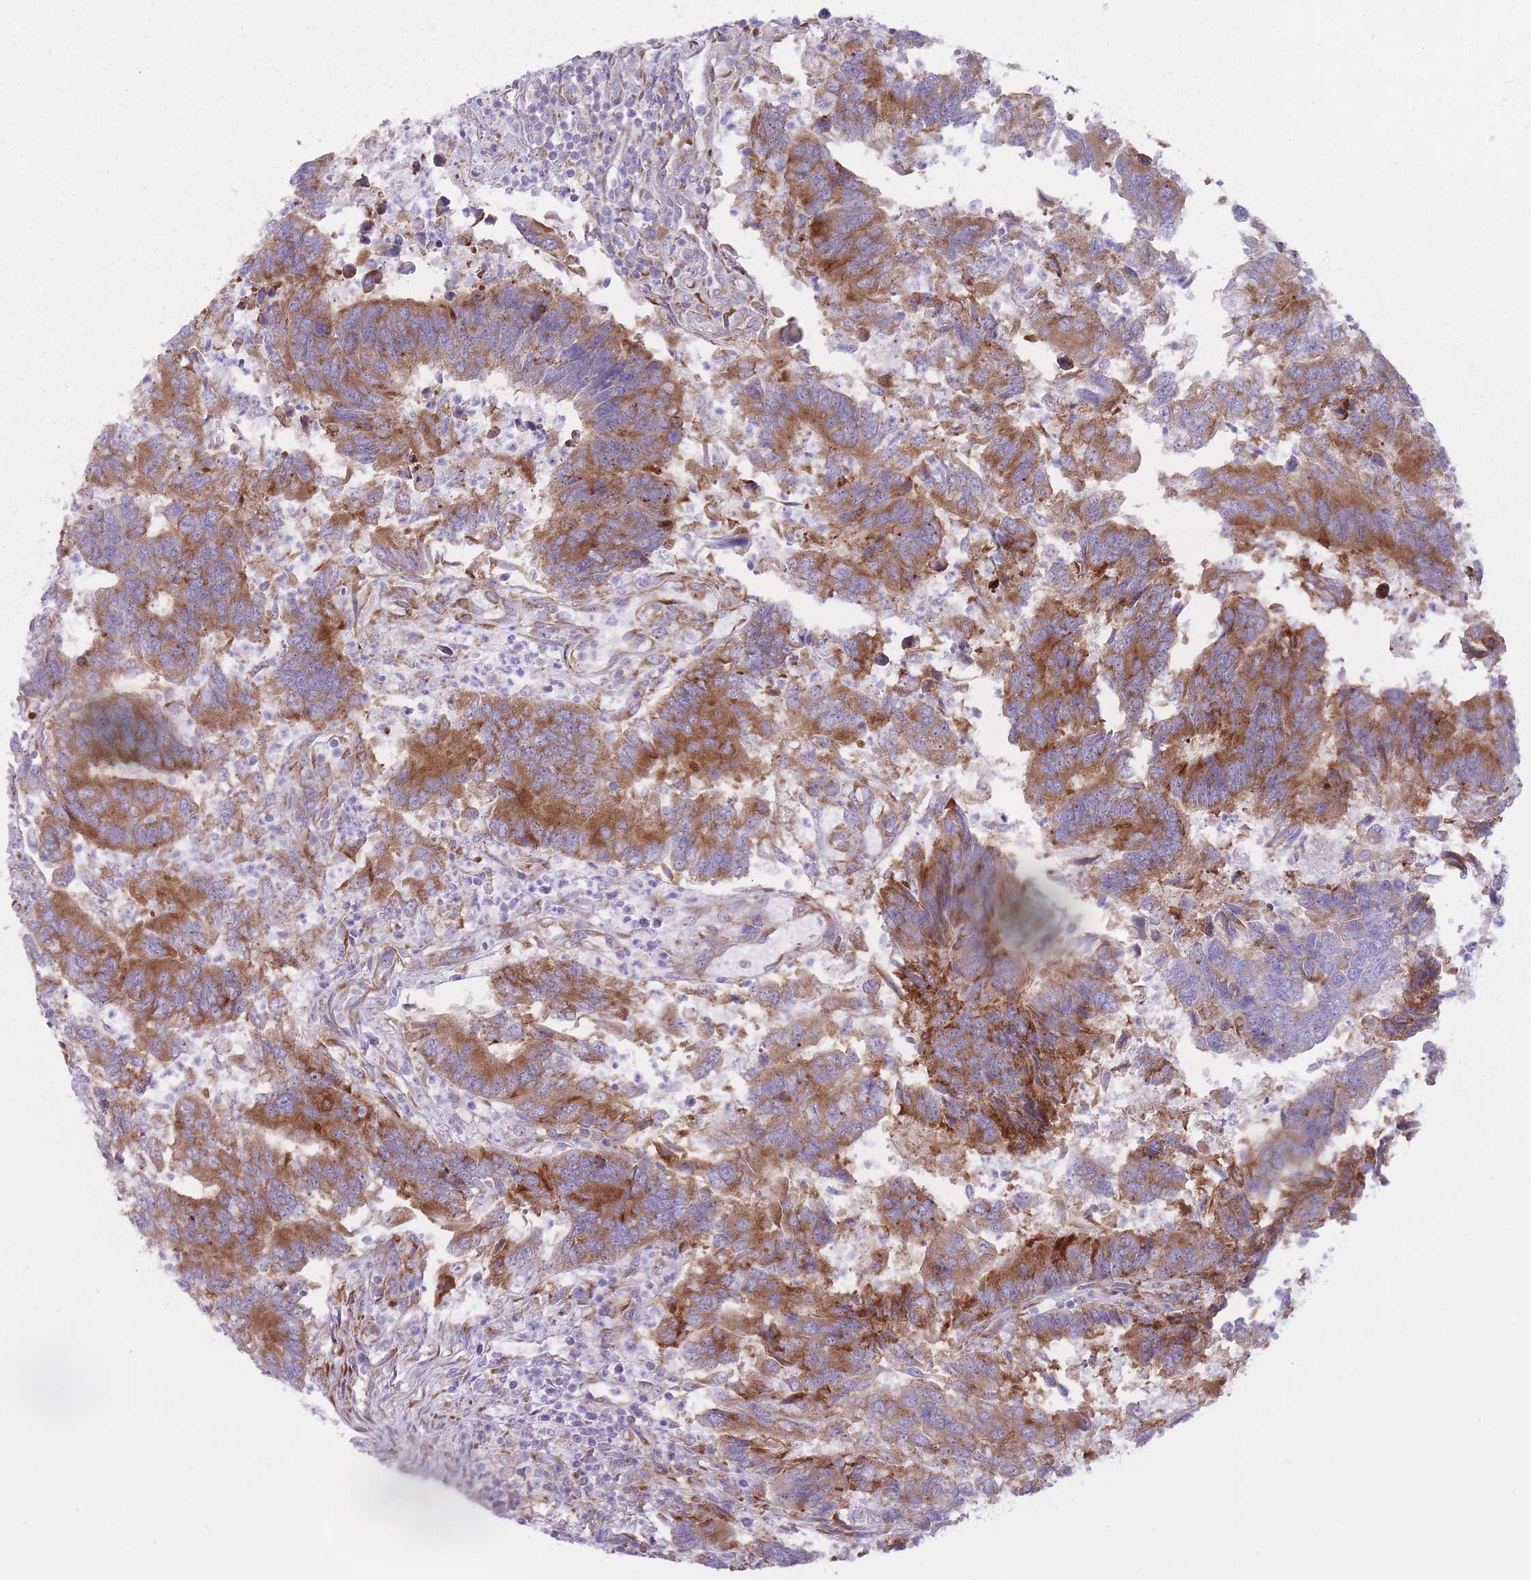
{"staining": {"intensity": "moderate", "quantity": ">75%", "location": "cytoplasmic/membranous"}, "tissue": "colorectal cancer", "cell_type": "Tumor cells", "image_type": "cancer", "snomed": [{"axis": "morphology", "description": "Adenocarcinoma, NOS"}, {"axis": "topography", "description": "Colon"}], "caption": "IHC (DAB) staining of human colorectal adenocarcinoma demonstrates moderate cytoplasmic/membranous protein expression in about >75% of tumor cells.", "gene": "RPL18", "patient": {"sex": "female", "age": 67}}